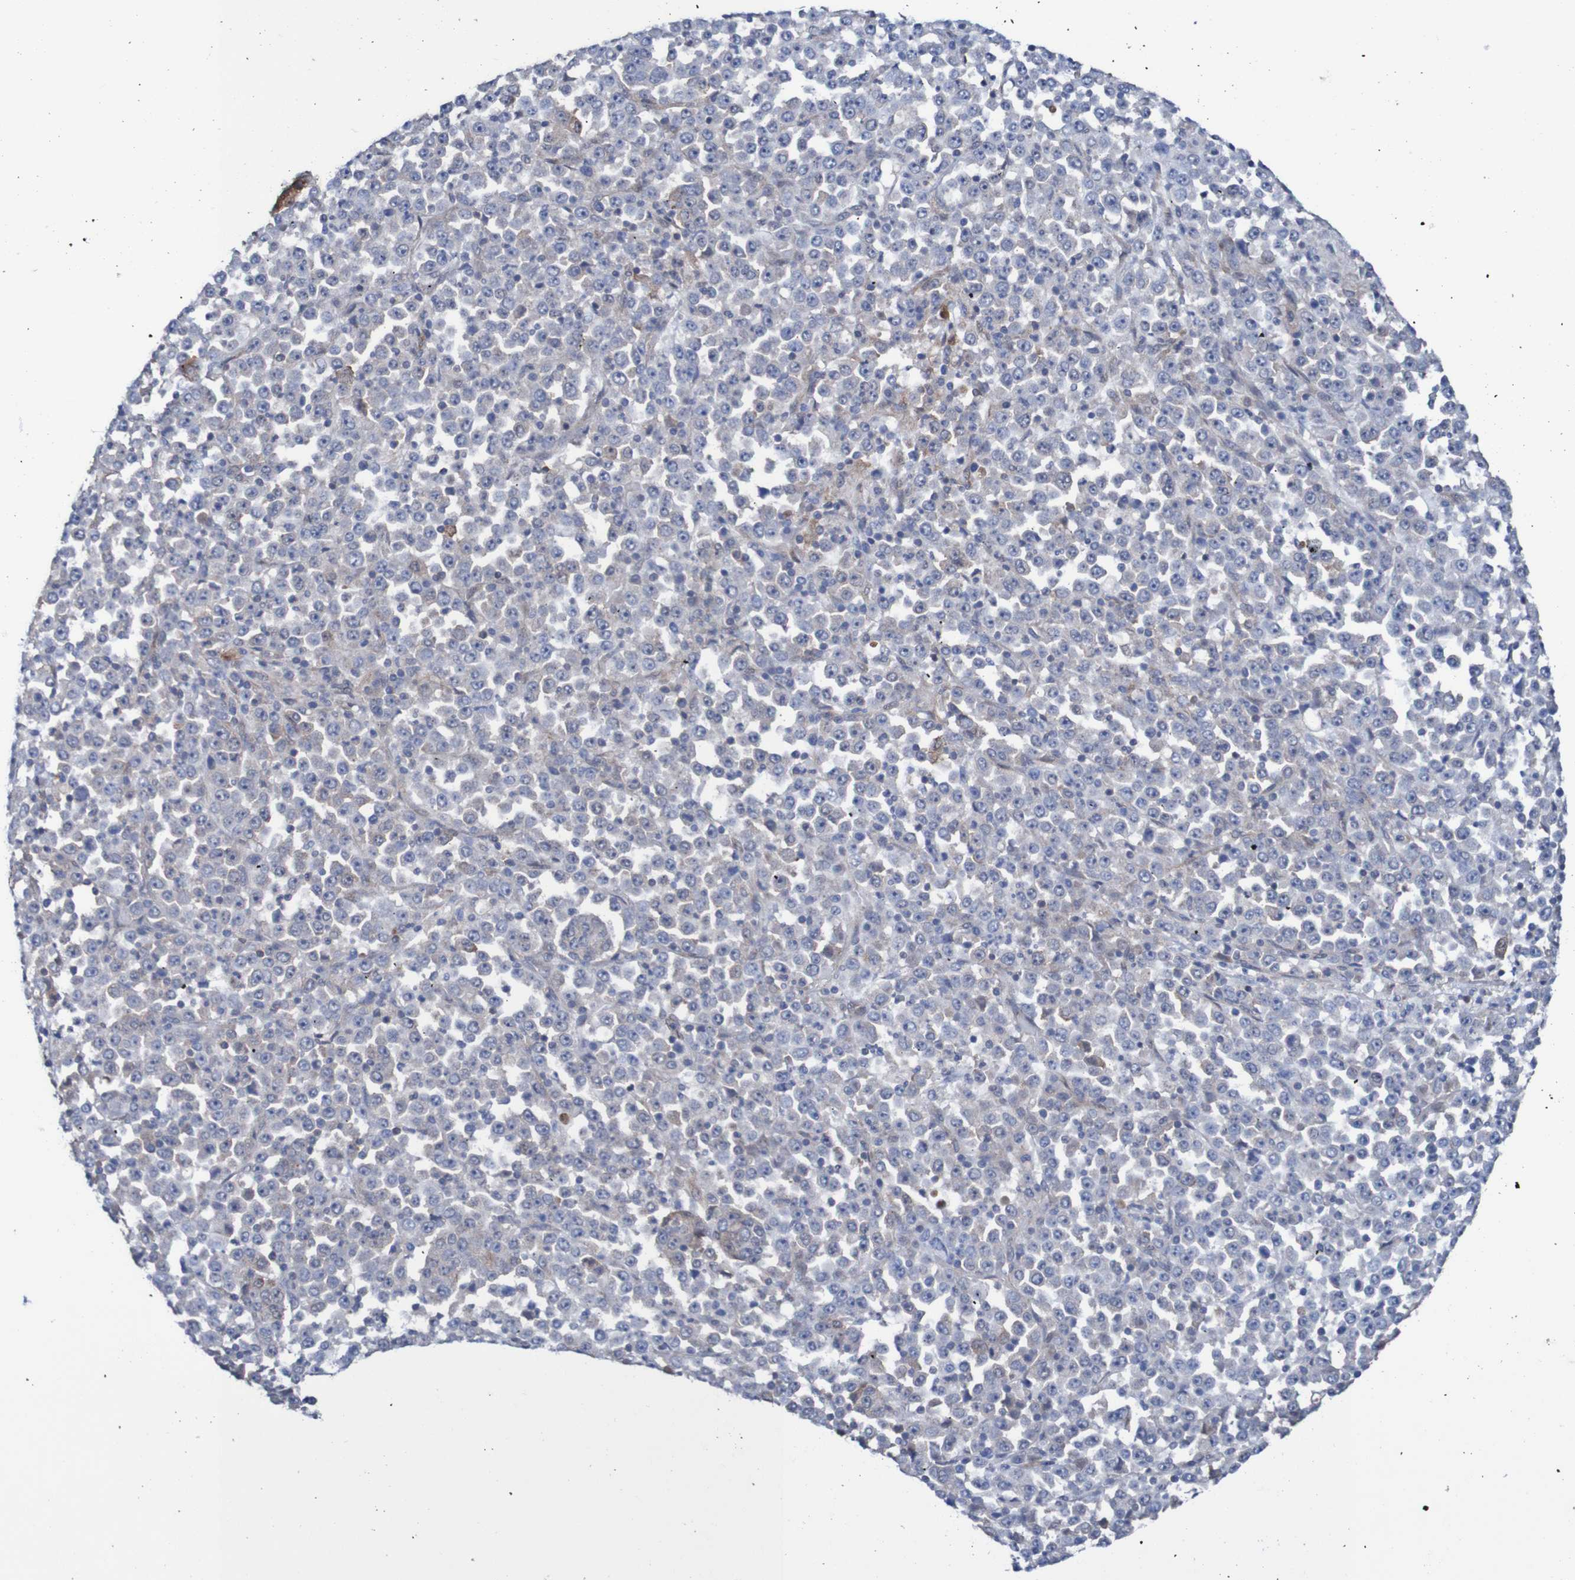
{"staining": {"intensity": "weak", "quantity": "<25%", "location": "cytoplasmic/membranous"}, "tissue": "stomach cancer", "cell_type": "Tumor cells", "image_type": "cancer", "snomed": [{"axis": "morphology", "description": "Normal tissue, NOS"}, {"axis": "morphology", "description": "Adenocarcinoma, NOS"}, {"axis": "topography", "description": "Stomach, upper"}, {"axis": "topography", "description": "Stomach"}], "caption": "High magnification brightfield microscopy of adenocarcinoma (stomach) stained with DAB (3,3'-diaminobenzidine) (brown) and counterstained with hematoxylin (blue): tumor cells show no significant staining.", "gene": "RIGI", "patient": {"sex": "male", "age": 59}}